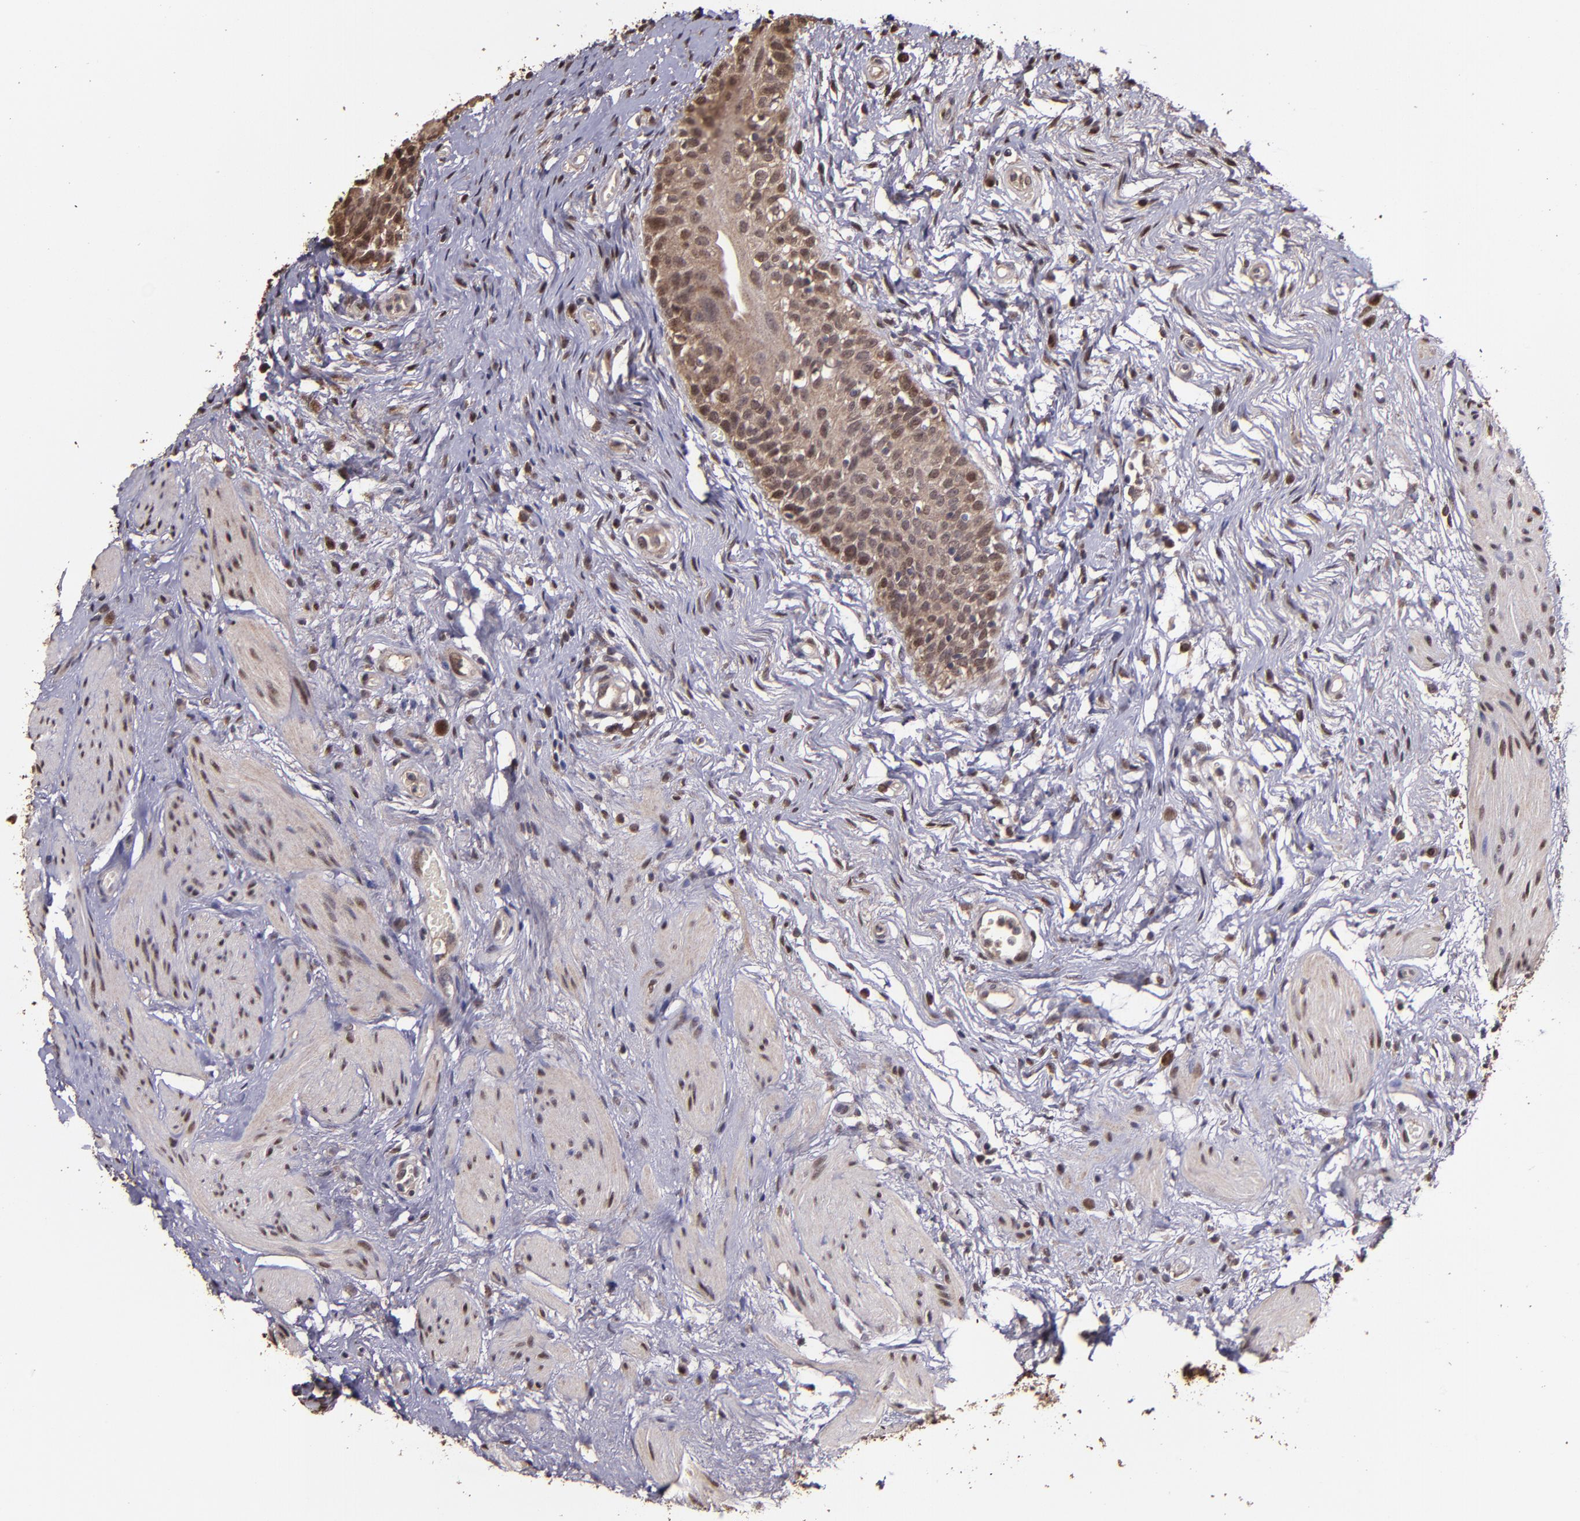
{"staining": {"intensity": "moderate", "quantity": ">75%", "location": "cytoplasmic/membranous,nuclear"}, "tissue": "urinary bladder", "cell_type": "Urothelial cells", "image_type": "normal", "snomed": [{"axis": "morphology", "description": "Normal tissue, NOS"}, {"axis": "topography", "description": "Urinary bladder"}], "caption": "Moderate cytoplasmic/membranous,nuclear expression is appreciated in approximately >75% of urothelial cells in unremarkable urinary bladder. The protein of interest is stained brown, and the nuclei are stained in blue (DAB IHC with brightfield microscopy, high magnification).", "gene": "SERPINF2", "patient": {"sex": "female", "age": 55}}